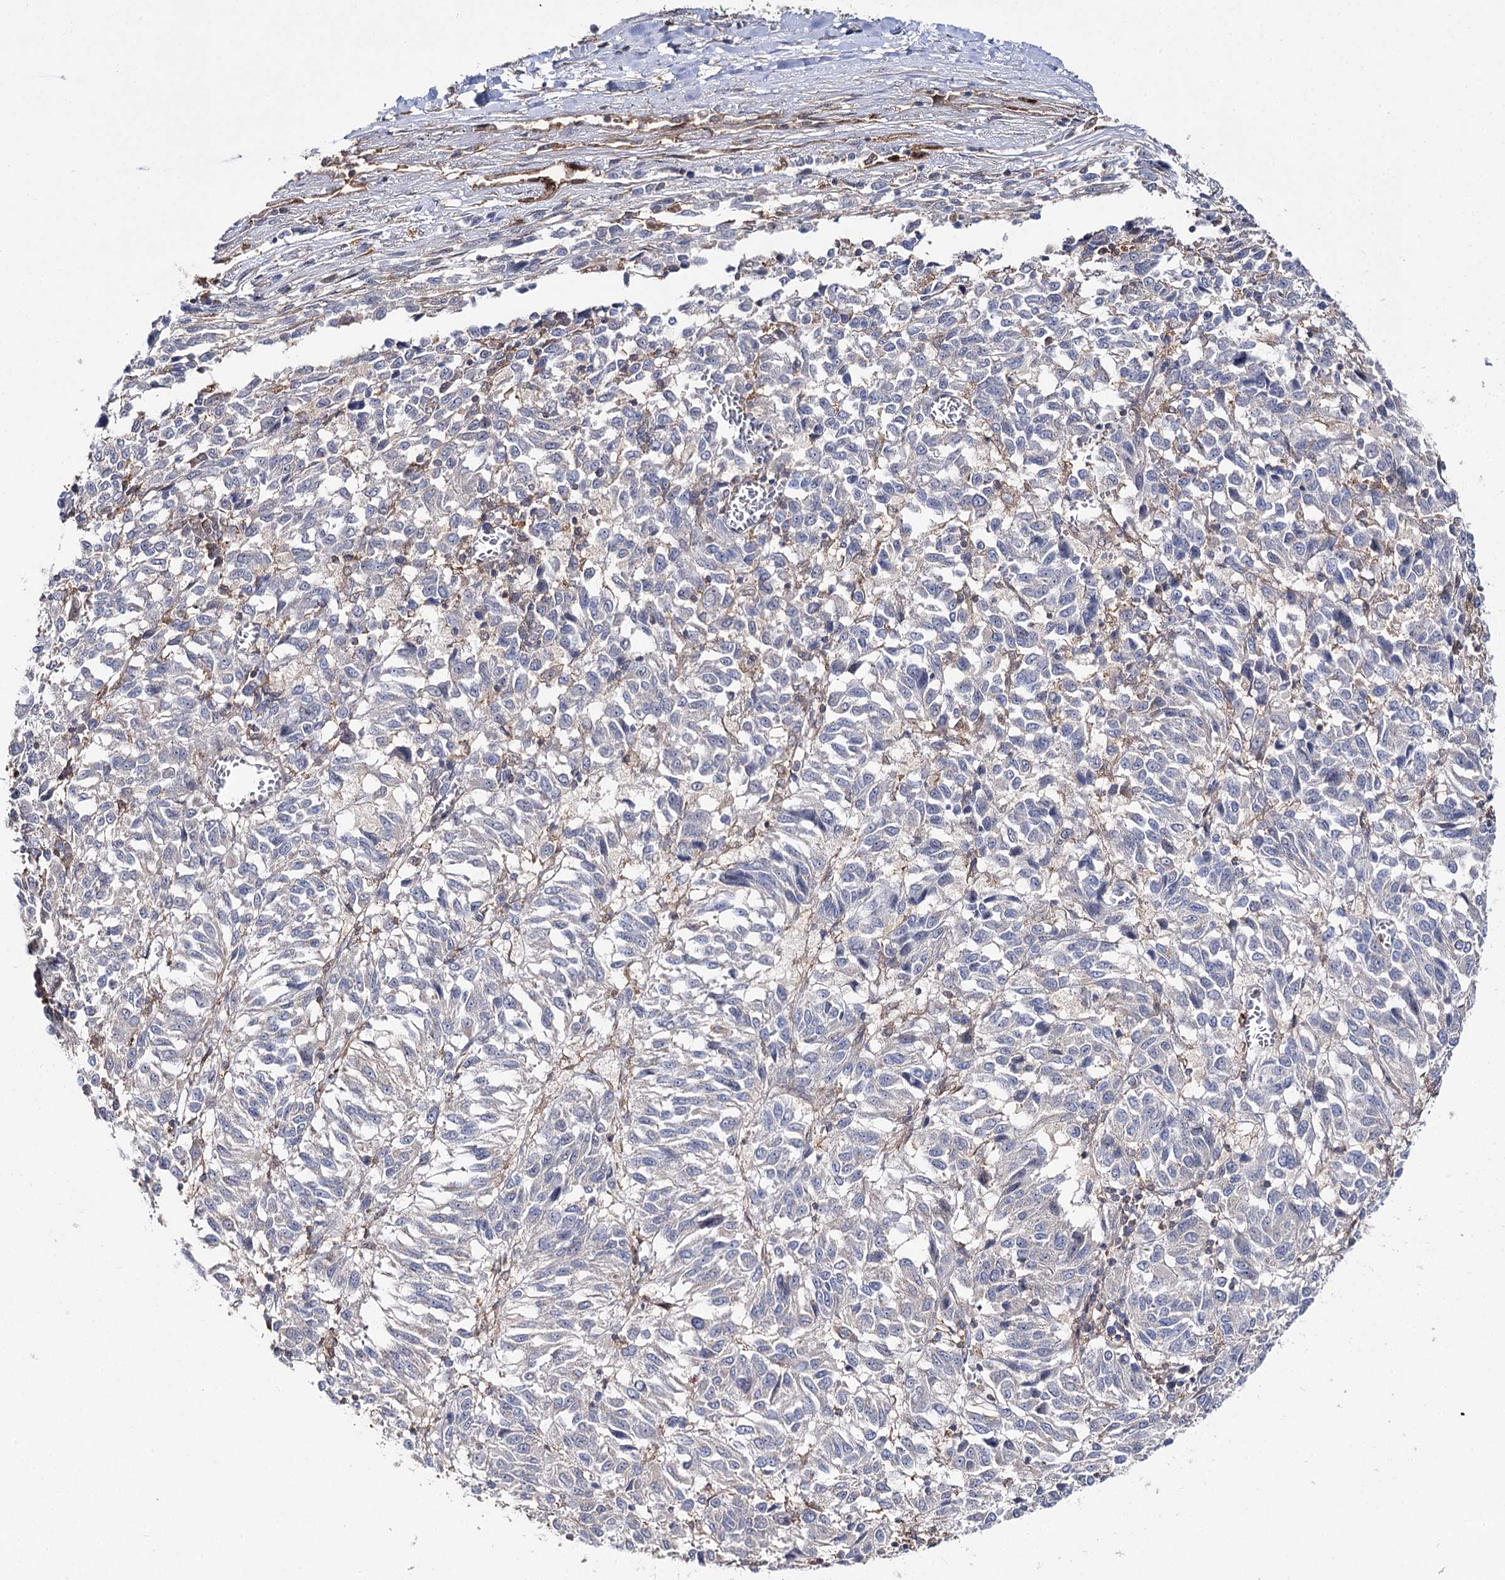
{"staining": {"intensity": "negative", "quantity": "none", "location": "none"}, "tissue": "melanoma", "cell_type": "Tumor cells", "image_type": "cancer", "snomed": [{"axis": "morphology", "description": "Malignant melanoma, Metastatic site"}, {"axis": "topography", "description": "Lung"}], "caption": "IHC of human malignant melanoma (metastatic site) demonstrates no expression in tumor cells.", "gene": "UGP2", "patient": {"sex": "male", "age": 64}}